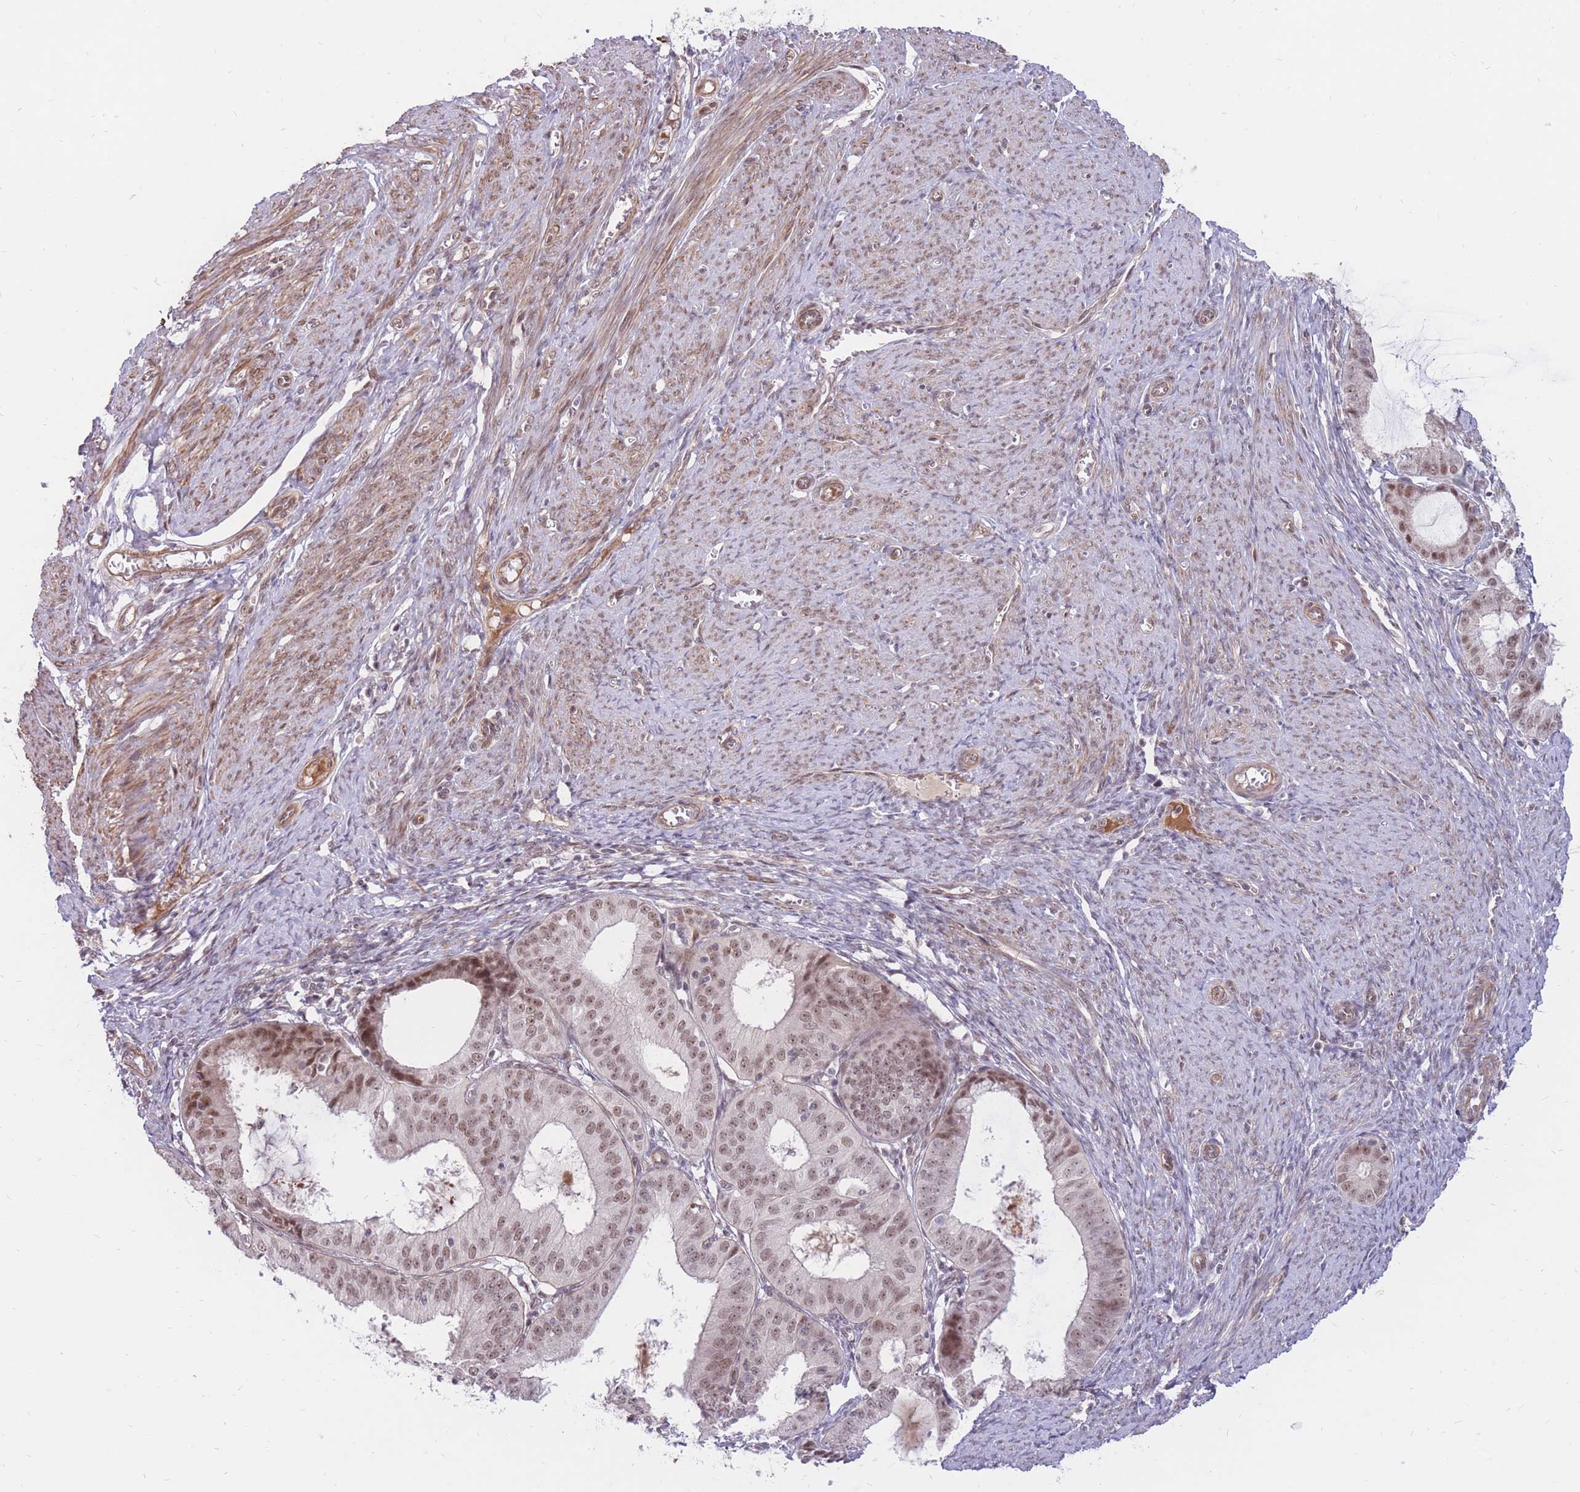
{"staining": {"intensity": "moderate", "quantity": ">75%", "location": "nuclear"}, "tissue": "endometrial cancer", "cell_type": "Tumor cells", "image_type": "cancer", "snomed": [{"axis": "morphology", "description": "Adenocarcinoma, NOS"}, {"axis": "topography", "description": "Endometrium"}], "caption": "Moderate nuclear protein staining is seen in approximately >75% of tumor cells in adenocarcinoma (endometrial).", "gene": "ERICH6B", "patient": {"sex": "female", "age": 51}}